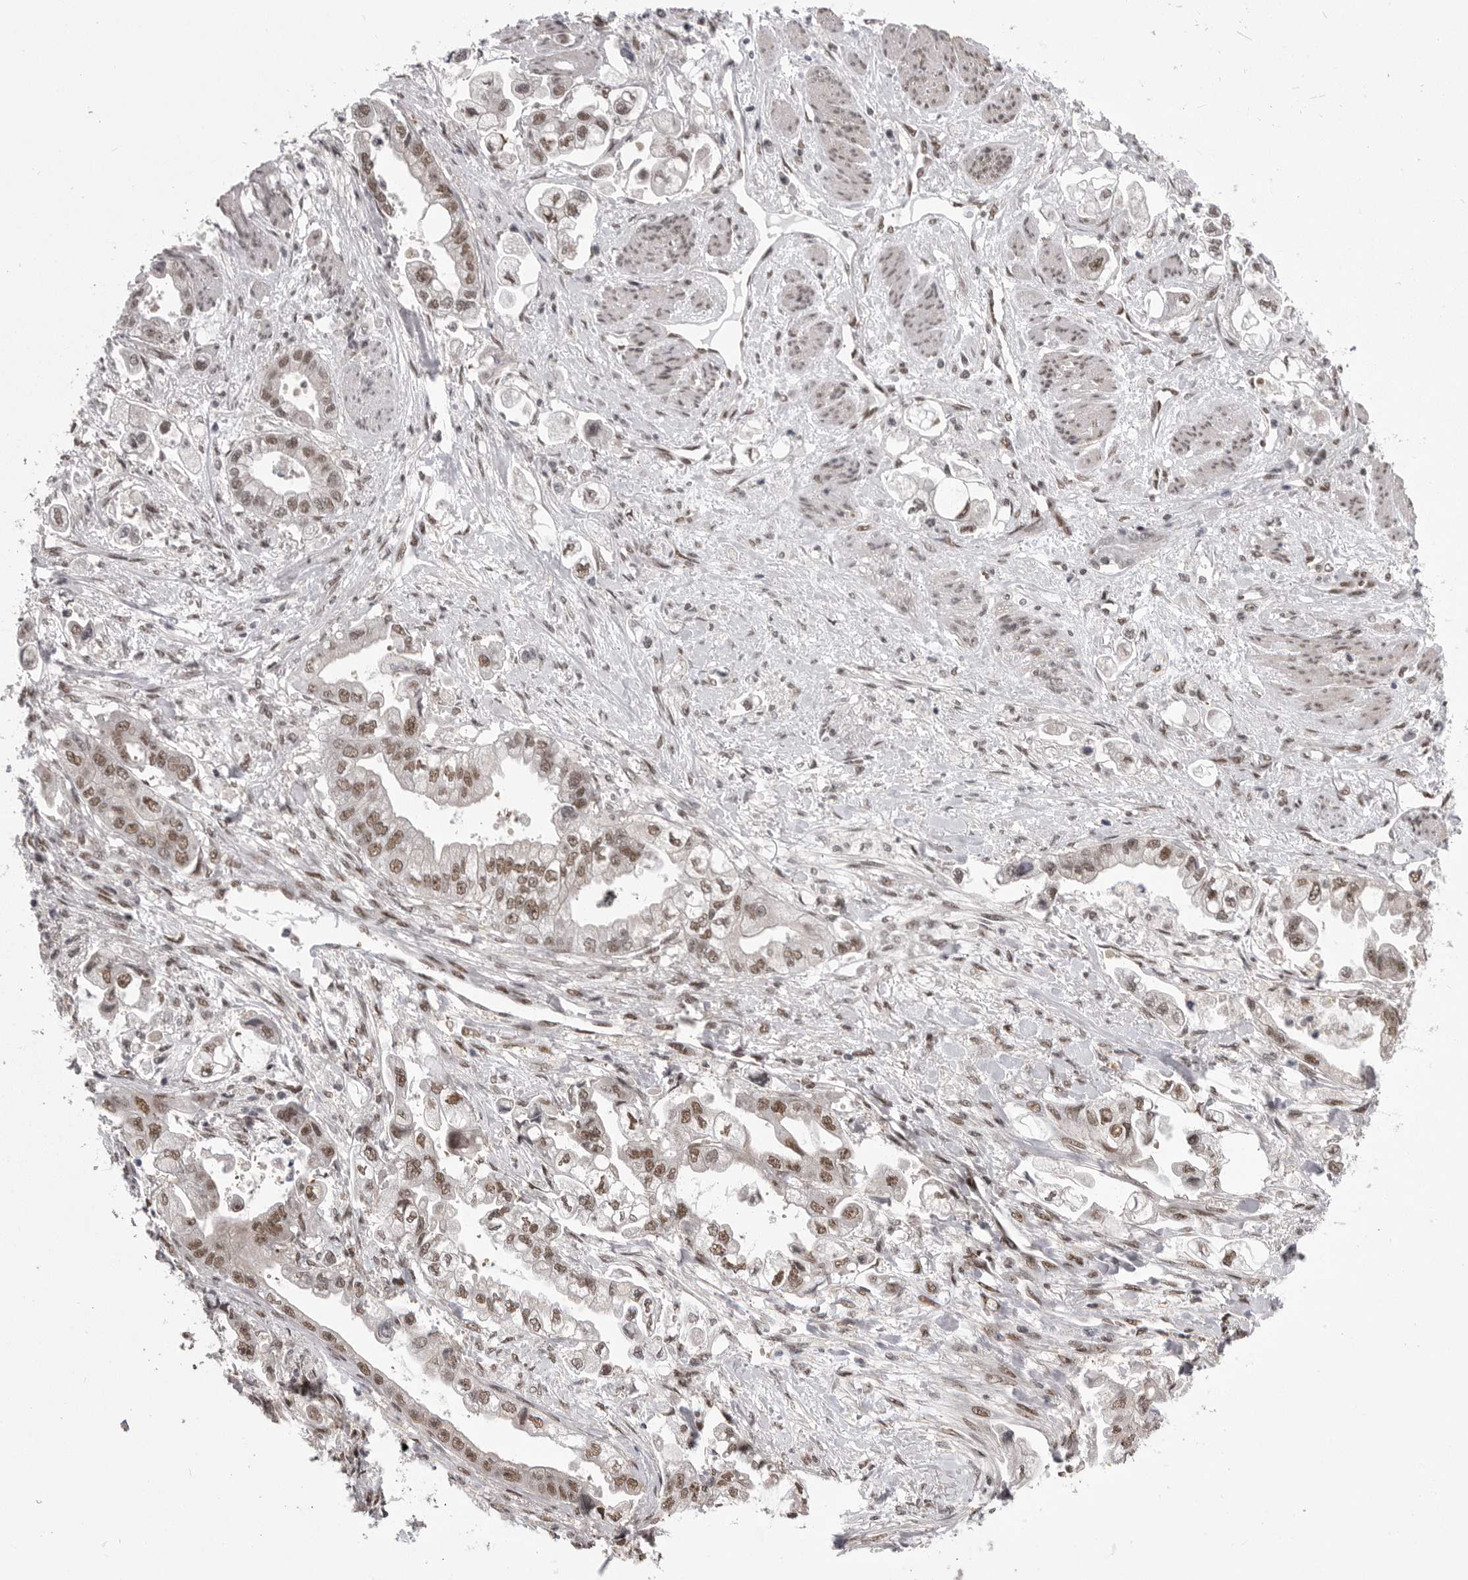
{"staining": {"intensity": "moderate", "quantity": ">75%", "location": "nuclear"}, "tissue": "stomach cancer", "cell_type": "Tumor cells", "image_type": "cancer", "snomed": [{"axis": "morphology", "description": "Adenocarcinoma, NOS"}, {"axis": "topography", "description": "Stomach"}], "caption": "Human adenocarcinoma (stomach) stained with a protein marker exhibits moderate staining in tumor cells.", "gene": "MEPCE", "patient": {"sex": "male", "age": 62}}